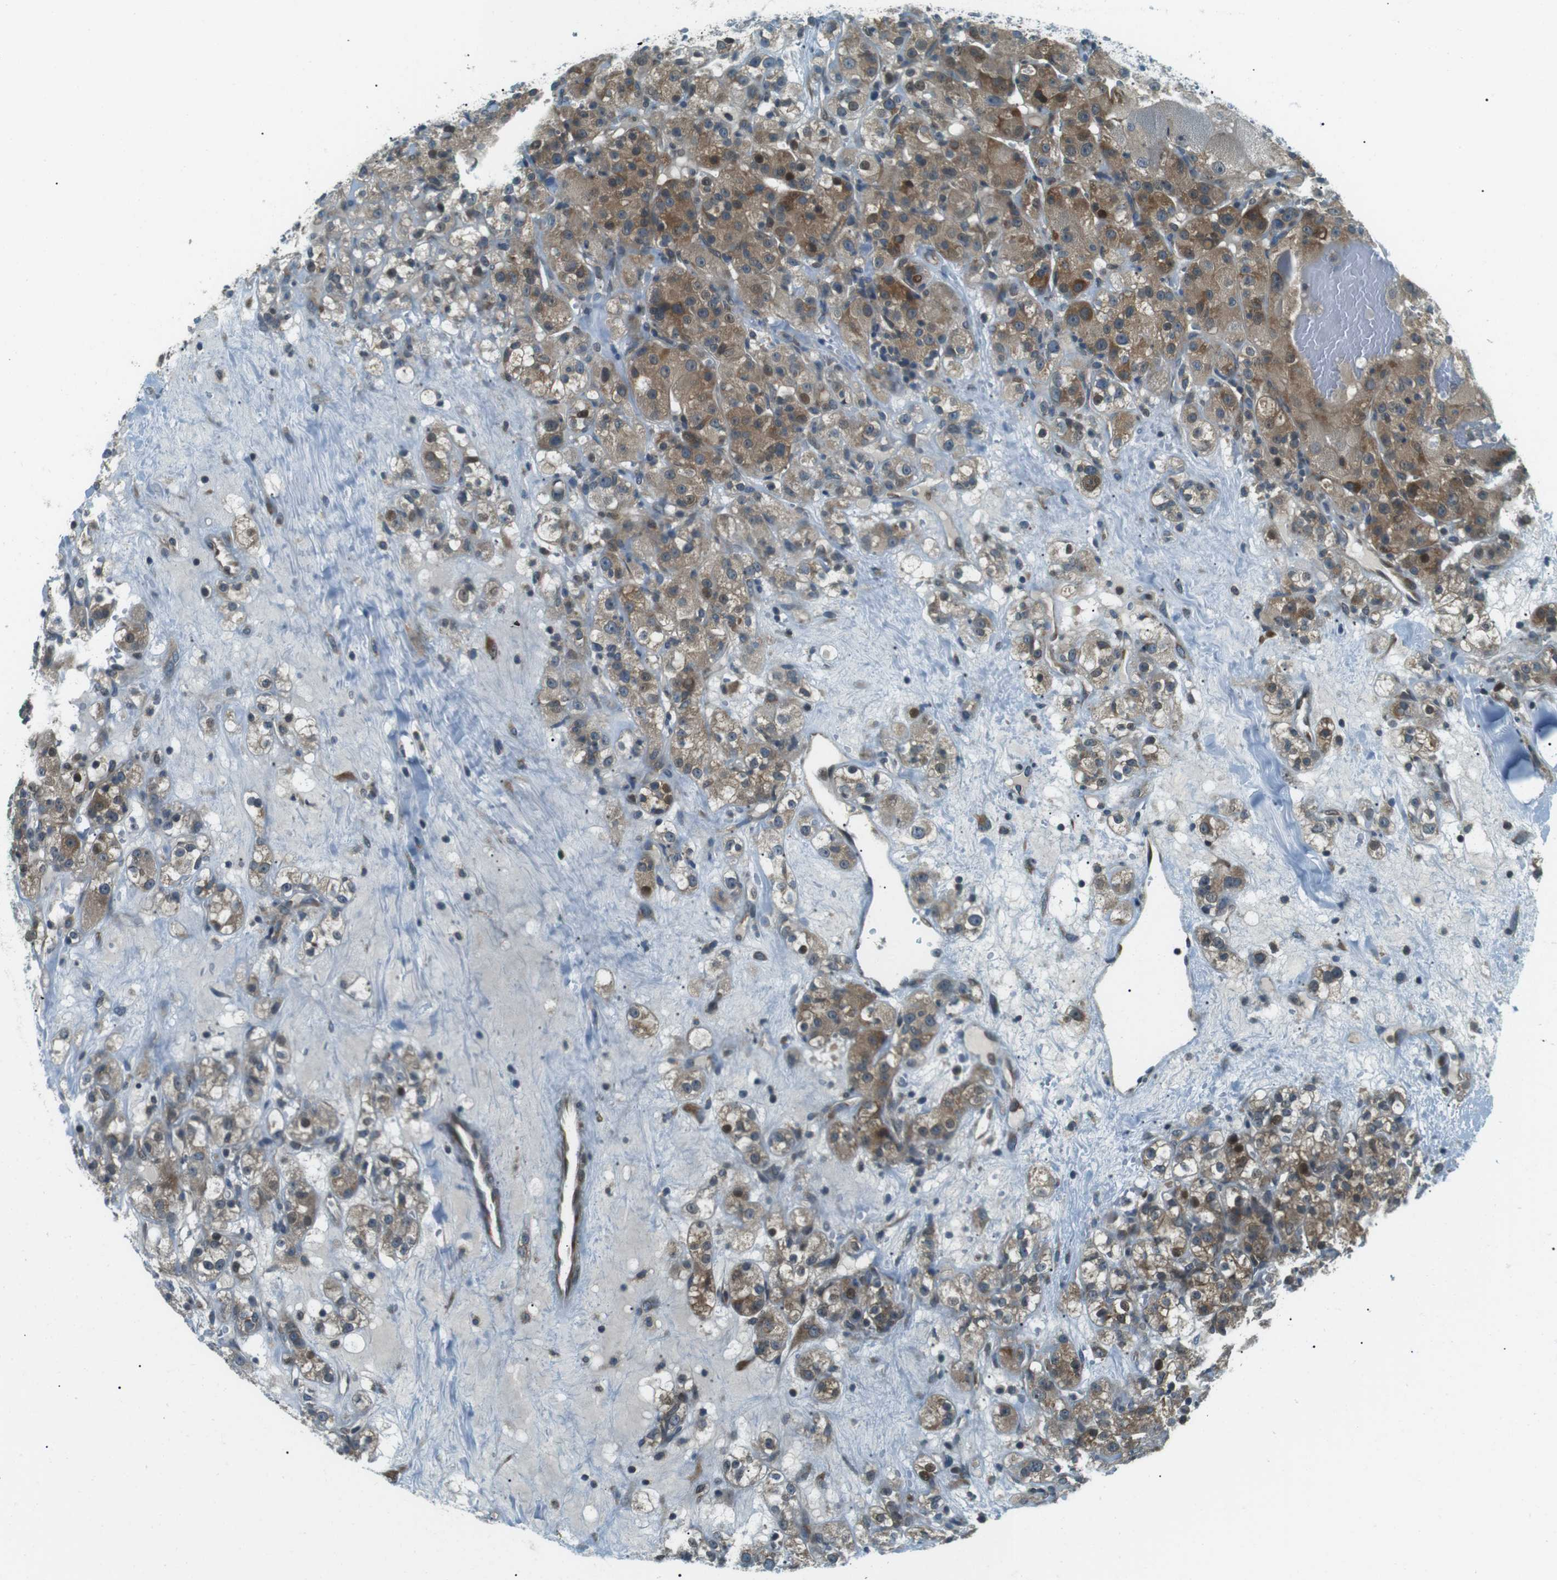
{"staining": {"intensity": "moderate", "quantity": ">75%", "location": "cytoplasmic/membranous,nuclear"}, "tissue": "renal cancer", "cell_type": "Tumor cells", "image_type": "cancer", "snomed": [{"axis": "morphology", "description": "Normal tissue, NOS"}, {"axis": "morphology", "description": "Adenocarcinoma, NOS"}, {"axis": "topography", "description": "Kidney"}], "caption": "An immunohistochemistry histopathology image of neoplastic tissue is shown. Protein staining in brown highlights moderate cytoplasmic/membranous and nuclear positivity in renal cancer within tumor cells.", "gene": "TMEM74", "patient": {"sex": "male", "age": 61}}